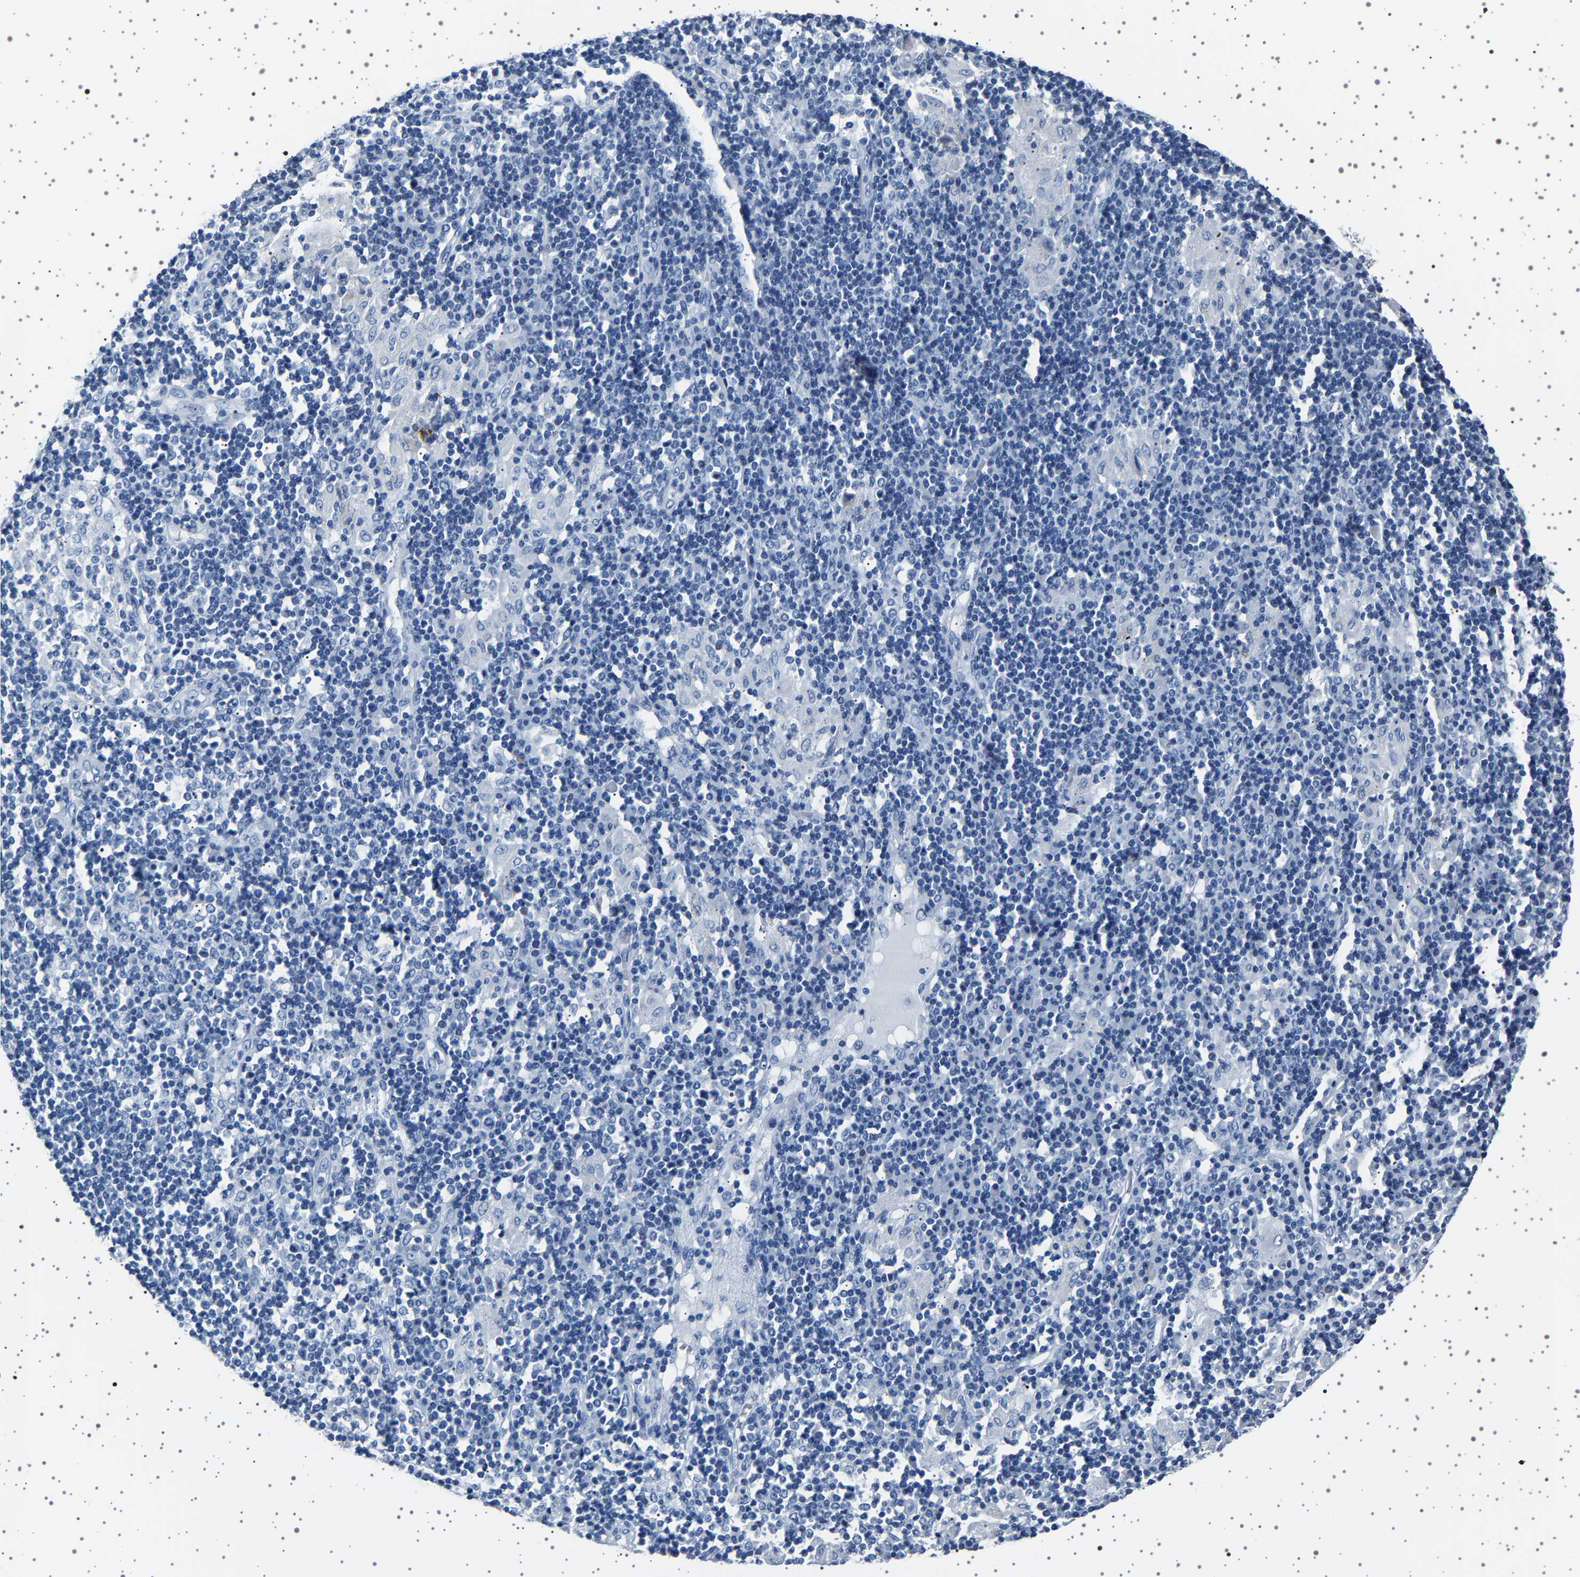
{"staining": {"intensity": "negative", "quantity": "none", "location": "none"}, "tissue": "adipose tissue", "cell_type": "Adipocytes", "image_type": "normal", "snomed": [{"axis": "morphology", "description": "Normal tissue, NOS"}, {"axis": "morphology", "description": "Adenocarcinoma, NOS"}, {"axis": "topography", "description": "Esophagus"}], "caption": "Immunohistochemistry (IHC) image of unremarkable adipose tissue: human adipose tissue stained with DAB (3,3'-diaminobenzidine) displays no significant protein expression in adipocytes.", "gene": "TFF3", "patient": {"sex": "male", "age": 62}}